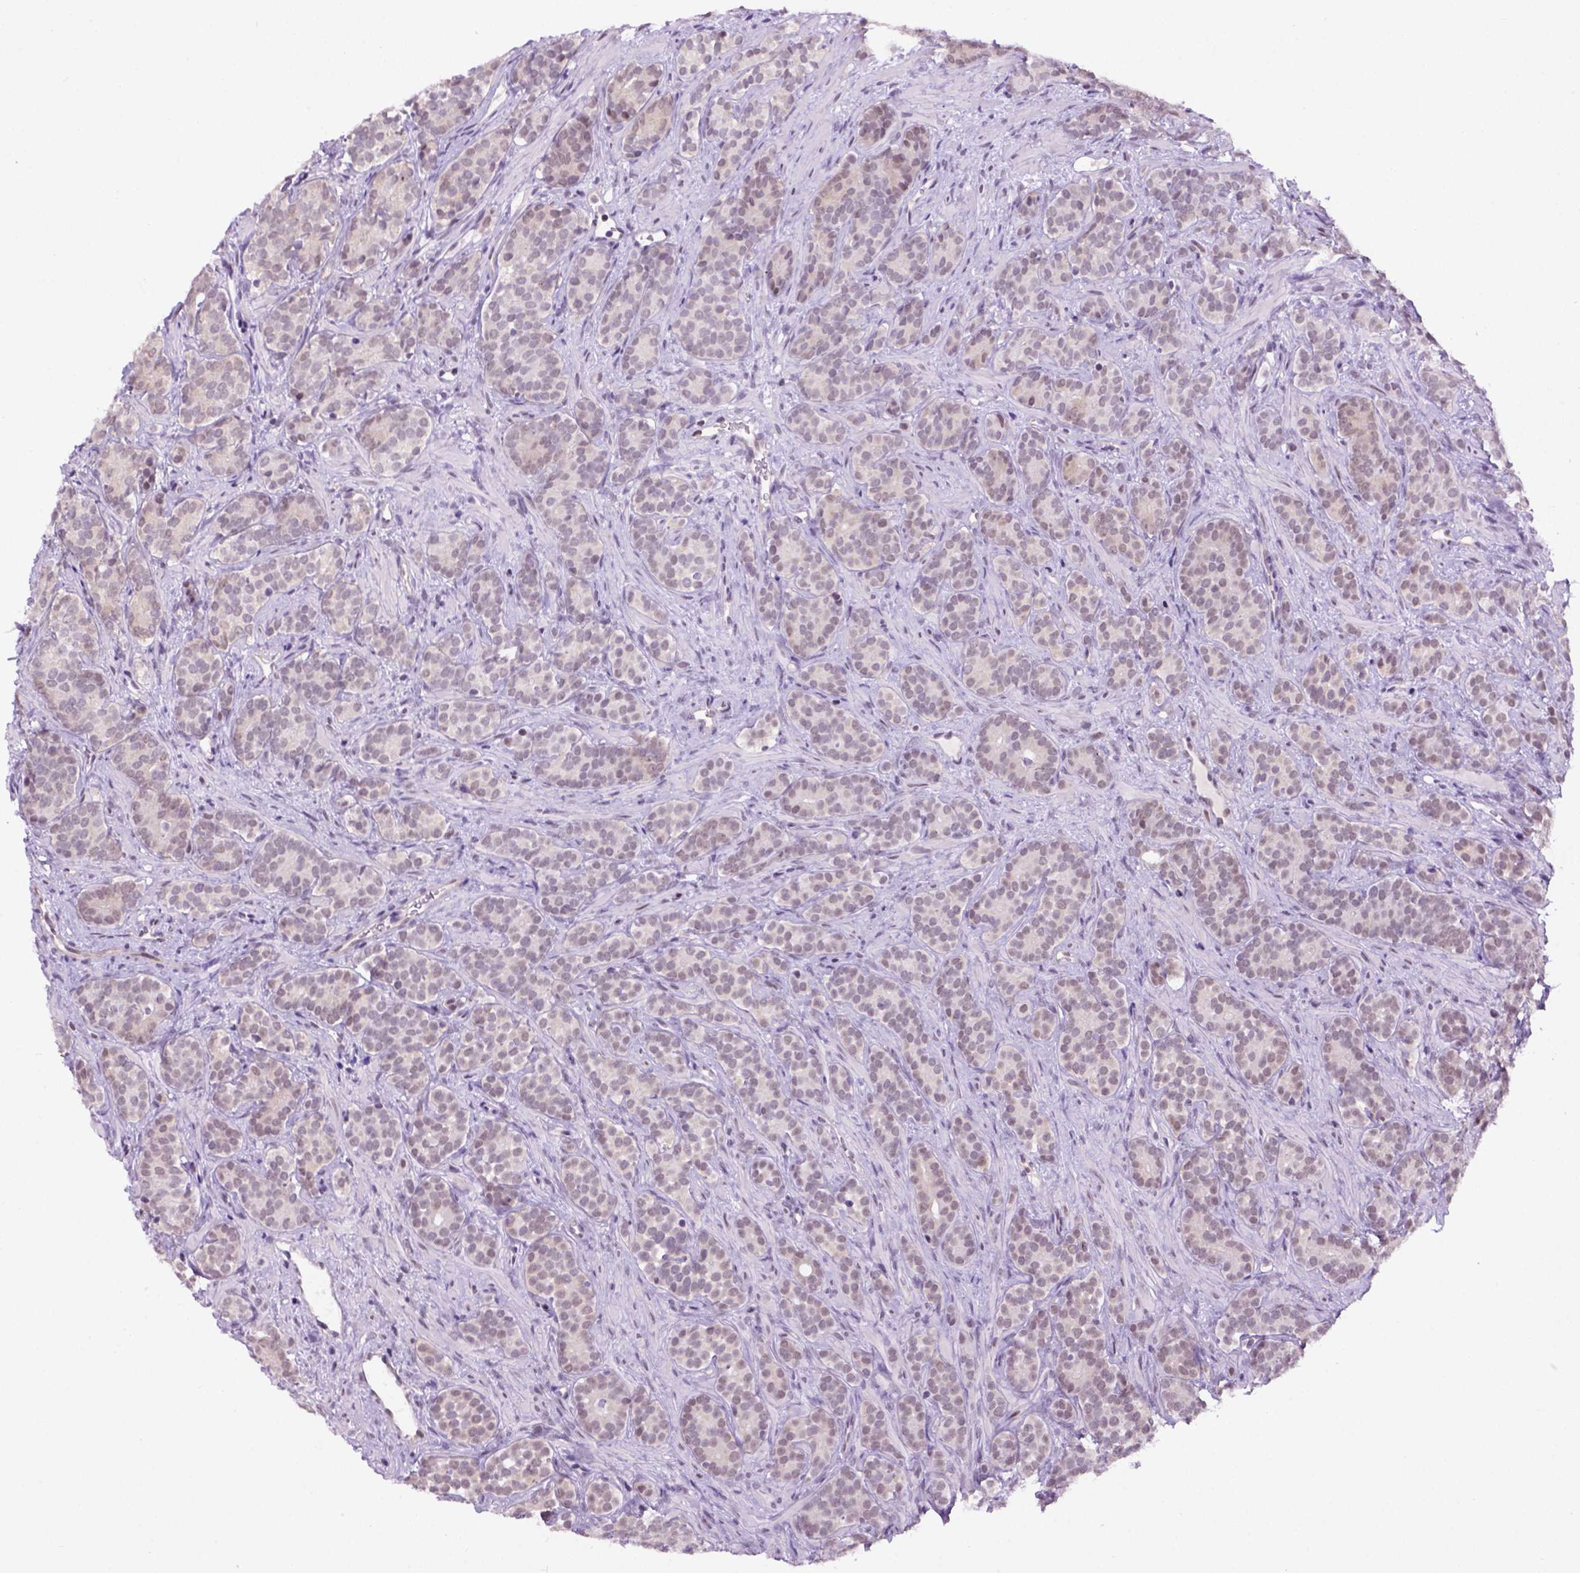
{"staining": {"intensity": "negative", "quantity": "none", "location": "none"}, "tissue": "prostate cancer", "cell_type": "Tumor cells", "image_type": "cancer", "snomed": [{"axis": "morphology", "description": "Adenocarcinoma, High grade"}, {"axis": "topography", "description": "Prostate"}], "caption": "This is a photomicrograph of immunohistochemistry (IHC) staining of high-grade adenocarcinoma (prostate), which shows no positivity in tumor cells.", "gene": "TBPL1", "patient": {"sex": "male", "age": 84}}